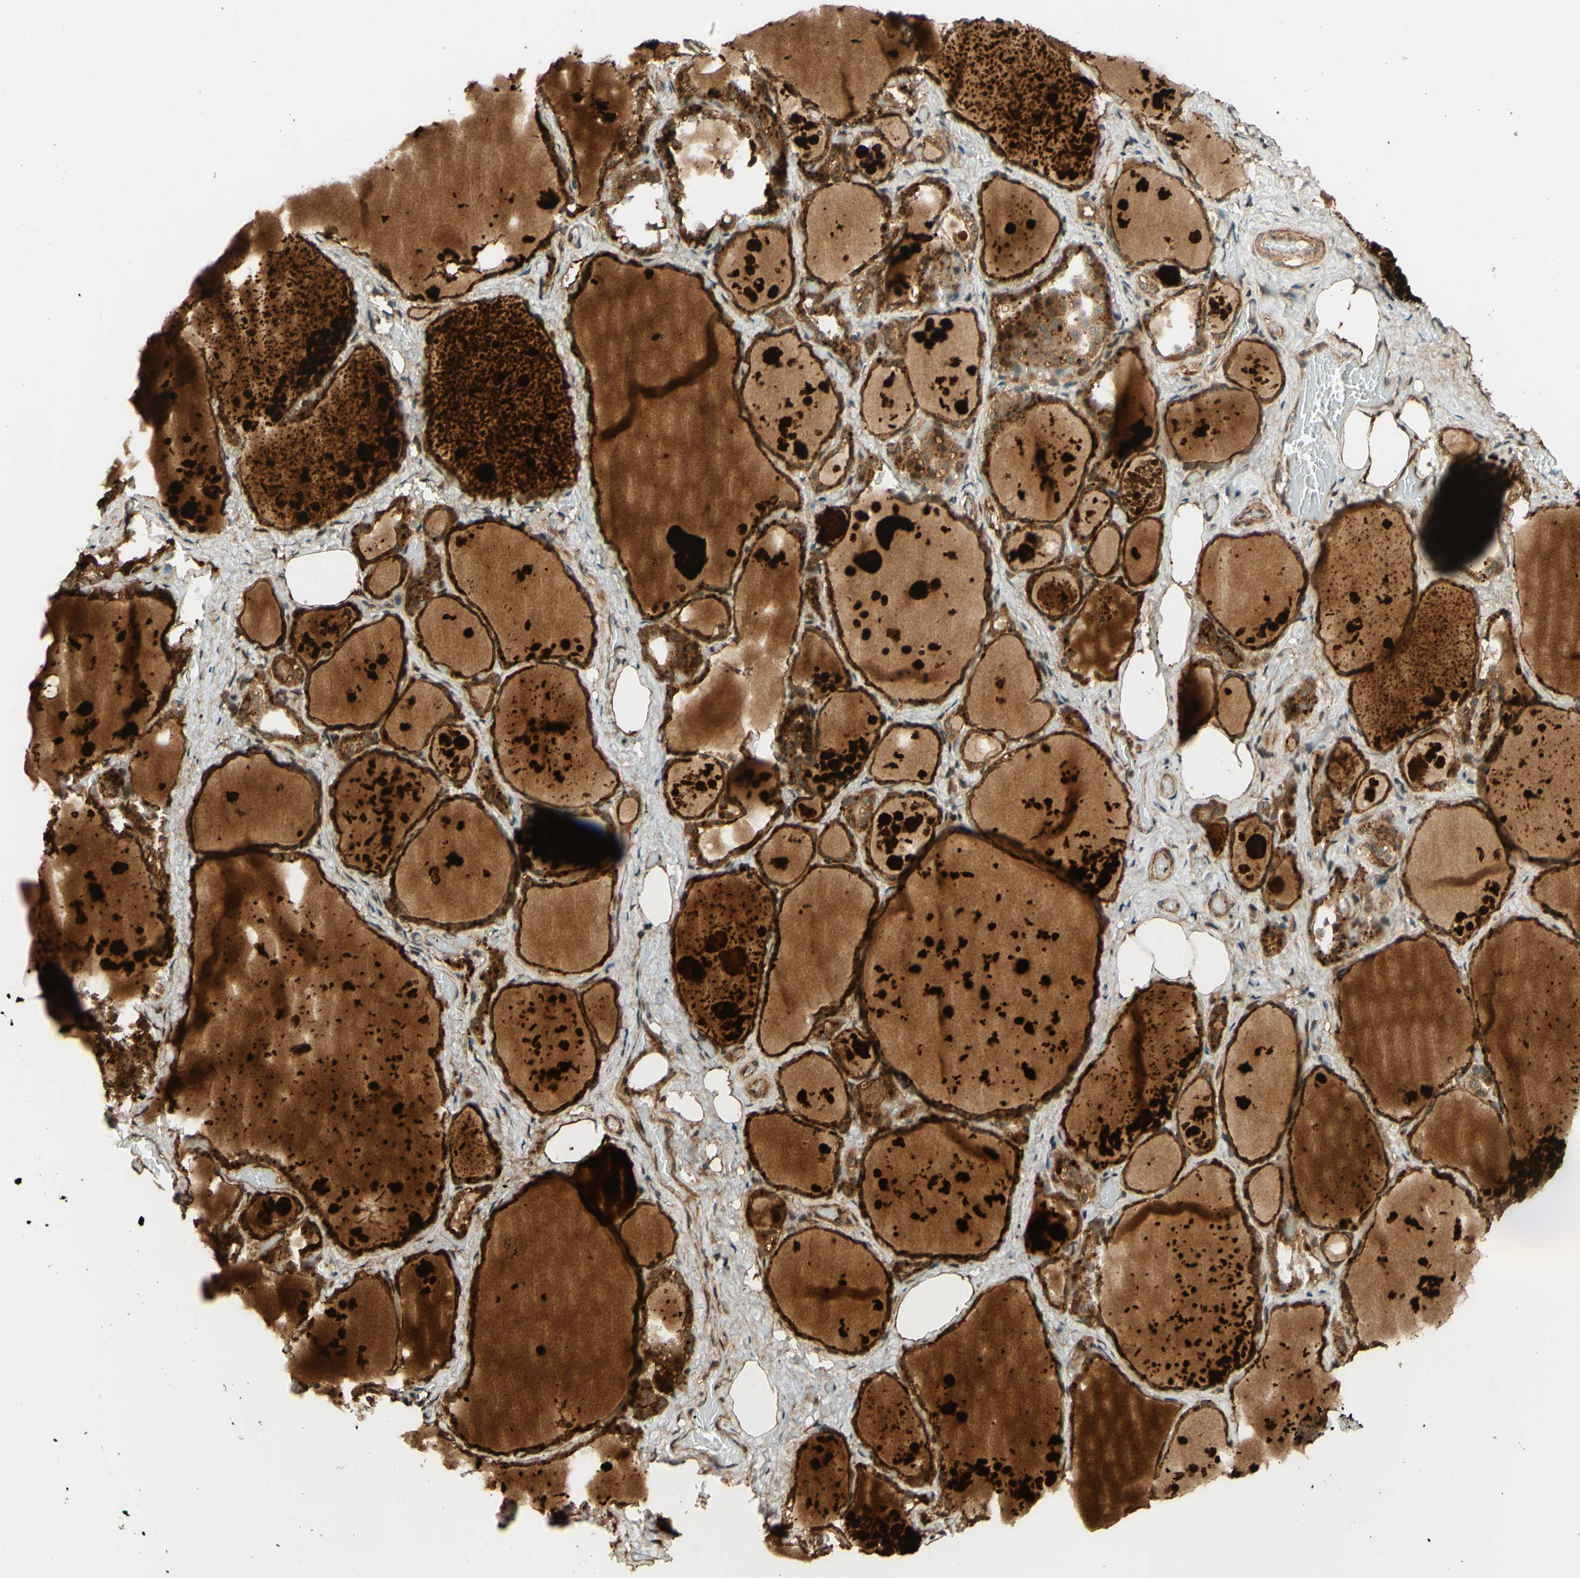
{"staining": {"intensity": "moderate", "quantity": ">75%", "location": "cytoplasmic/membranous"}, "tissue": "thyroid gland", "cell_type": "Glandular cells", "image_type": "normal", "snomed": [{"axis": "morphology", "description": "Normal tissue, NOS"}, {"axis": "topography", "description": "Thyroid gland"}], "caption": "DAB (3,3'-diaminobenzidine) immunohistochemical staining of normal thyroid gland demonstrates moderate cytoplasmic/membranous protein staining in approximately >75% of glandular cells.", "gene": "RNF19A", "patient": {"sex": "male", "age": 61}}